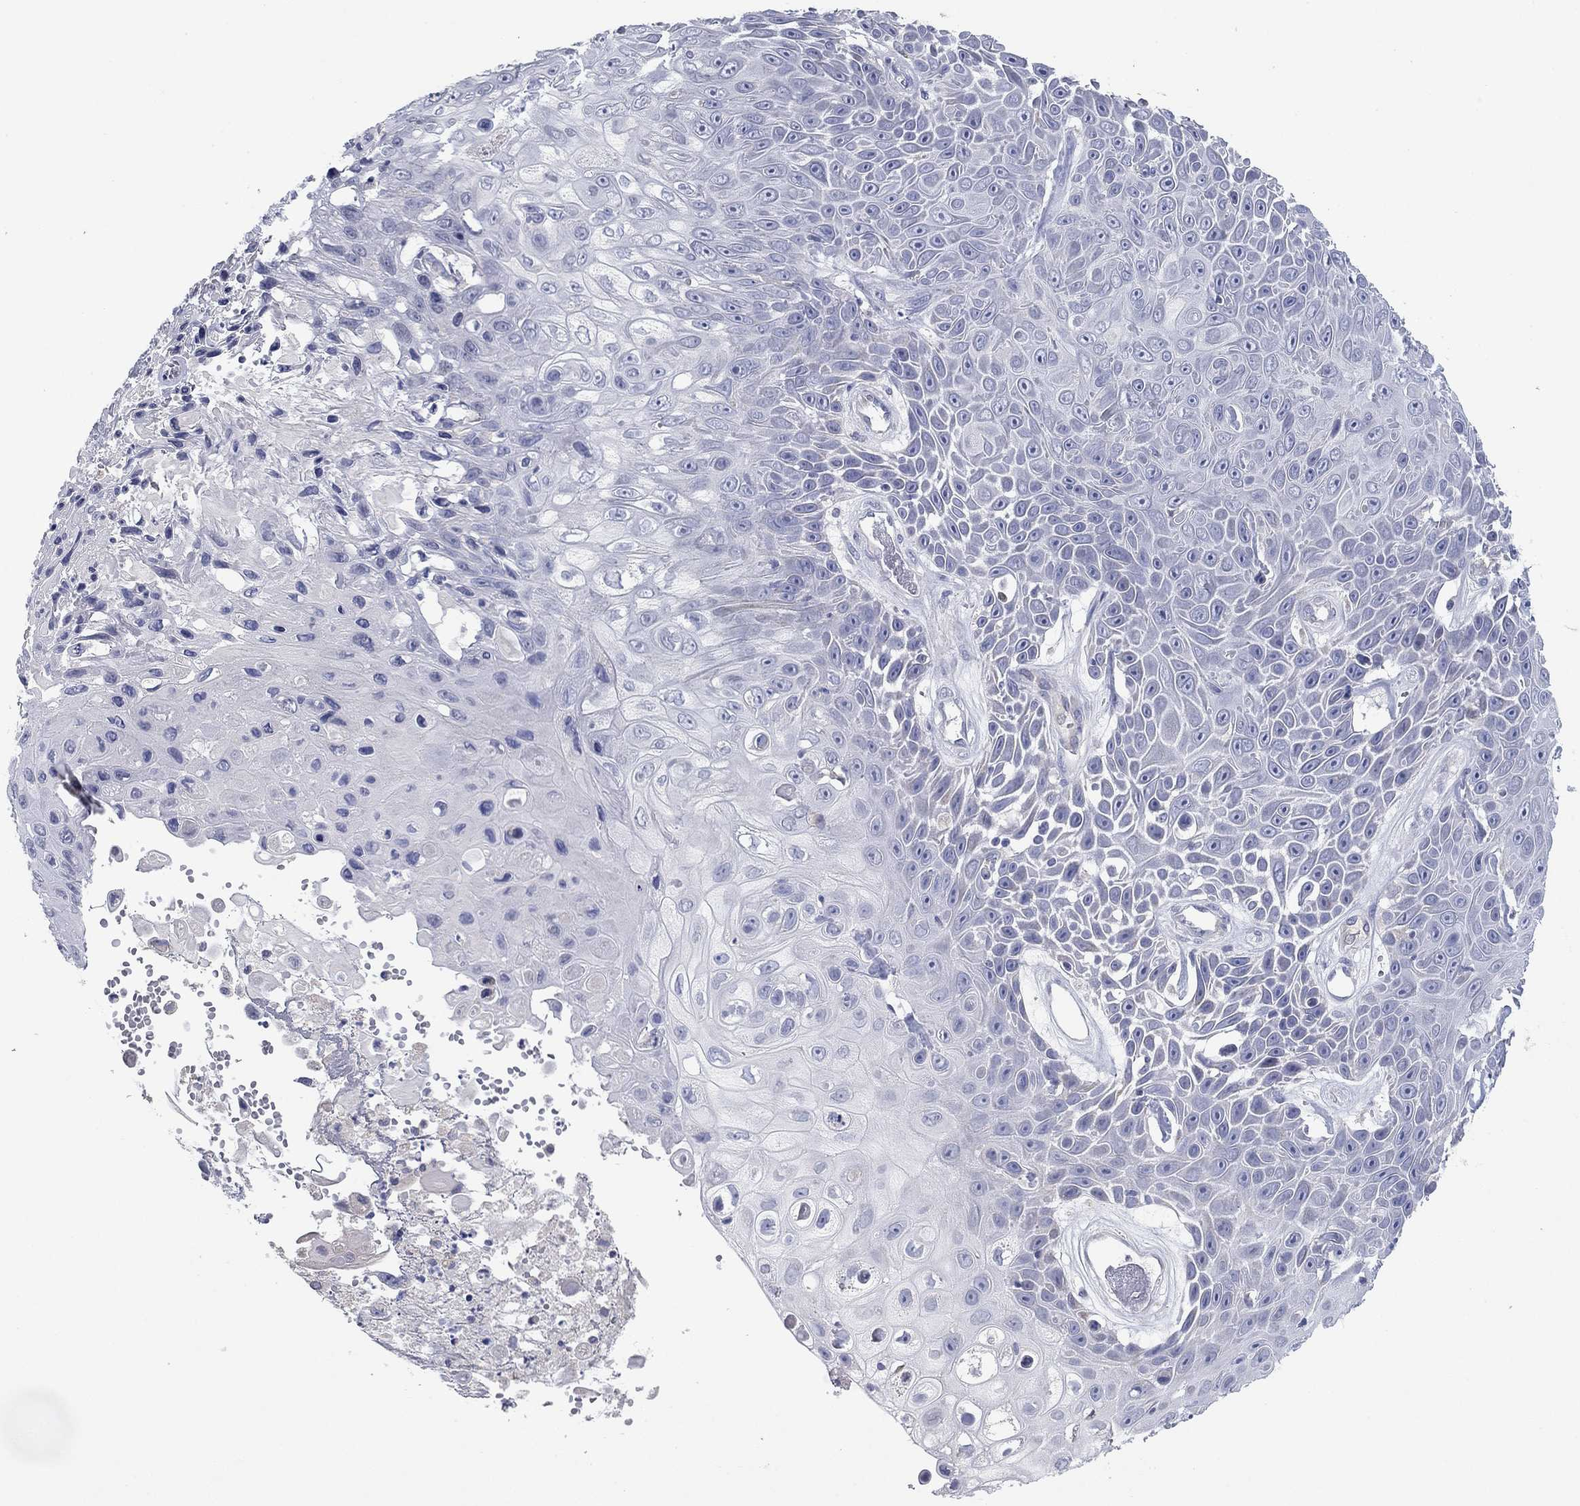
{"staining": {"intensity": "negative", "quantity": "none", "location": "none"}, "tissue": "skin cancer", "cell_type": "Tumor cells", "image_type": "cancer", "snomed": [{"axis": "morphology", "description": "Squamous cell carcinoma, NOS"}, {"axis": "topography", "description": "Skin"}], "caption": "DAB immunohistochemical staining of squamous cell carcinoma (skin) shows no significant positivity in tumor cells.", "gene": "PTGDS", "patient": {"sex": "male", "age": 82}}